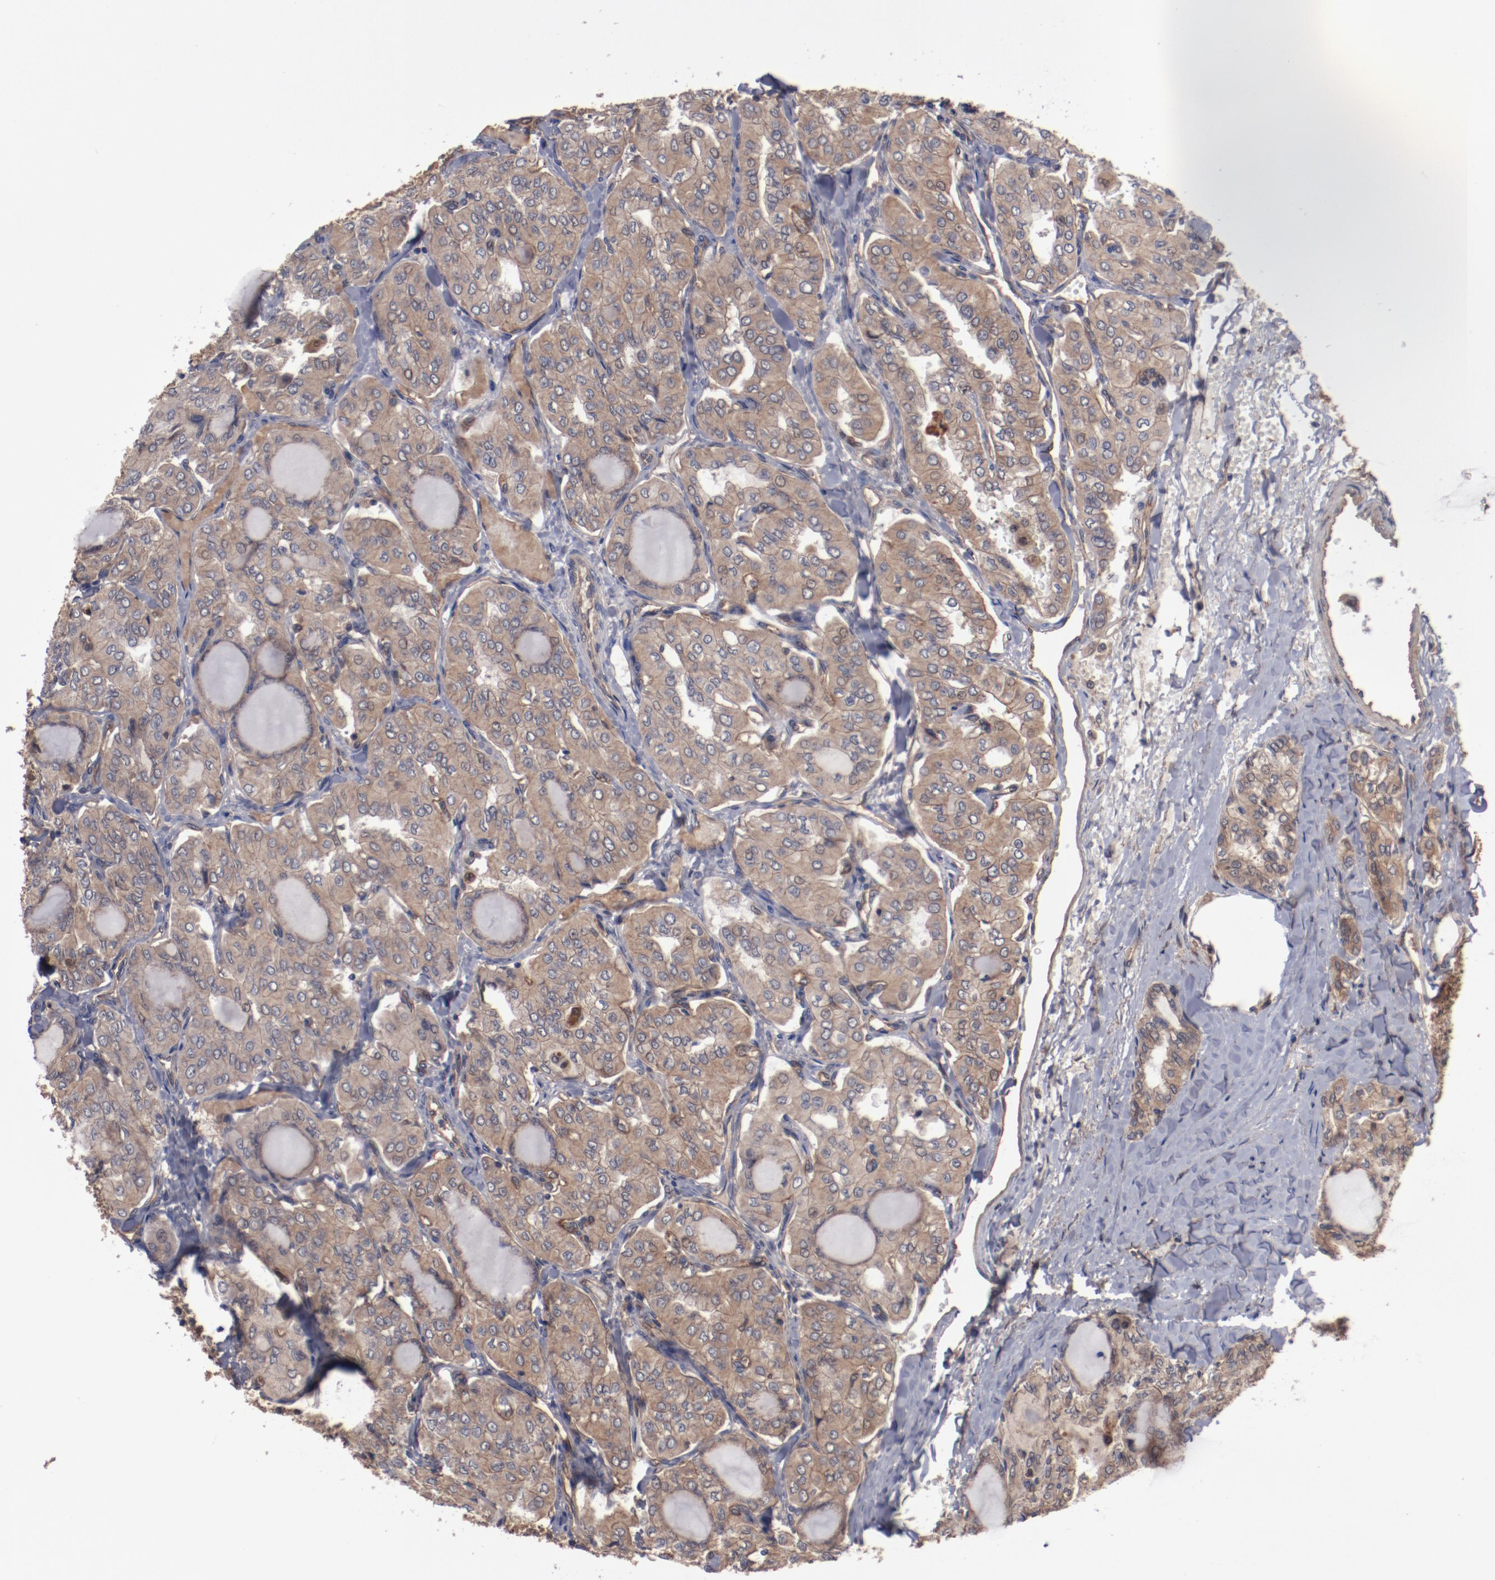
{"staining": {"intensity": "moderate", "quantity": ">75%", "location": "cytoplasmic/membranous"}, "tissue": "thyroid cancer", "cell_type": "Tumor cells", "image_type": "cancer", "snomed": [{"axis": "morphology", "description": "Papillary adenocarcinoma, NOS"}, {"axis": "topography", "description": "Thyroid gland"}], "caption": "A micrograph of human thyroid cancer stained for a protein reveals moderate cytoplasmic/membranous brown staining in tumor cells.", "gene": "DNAAF2", "patient": {"sex": "male", "age": 20}}